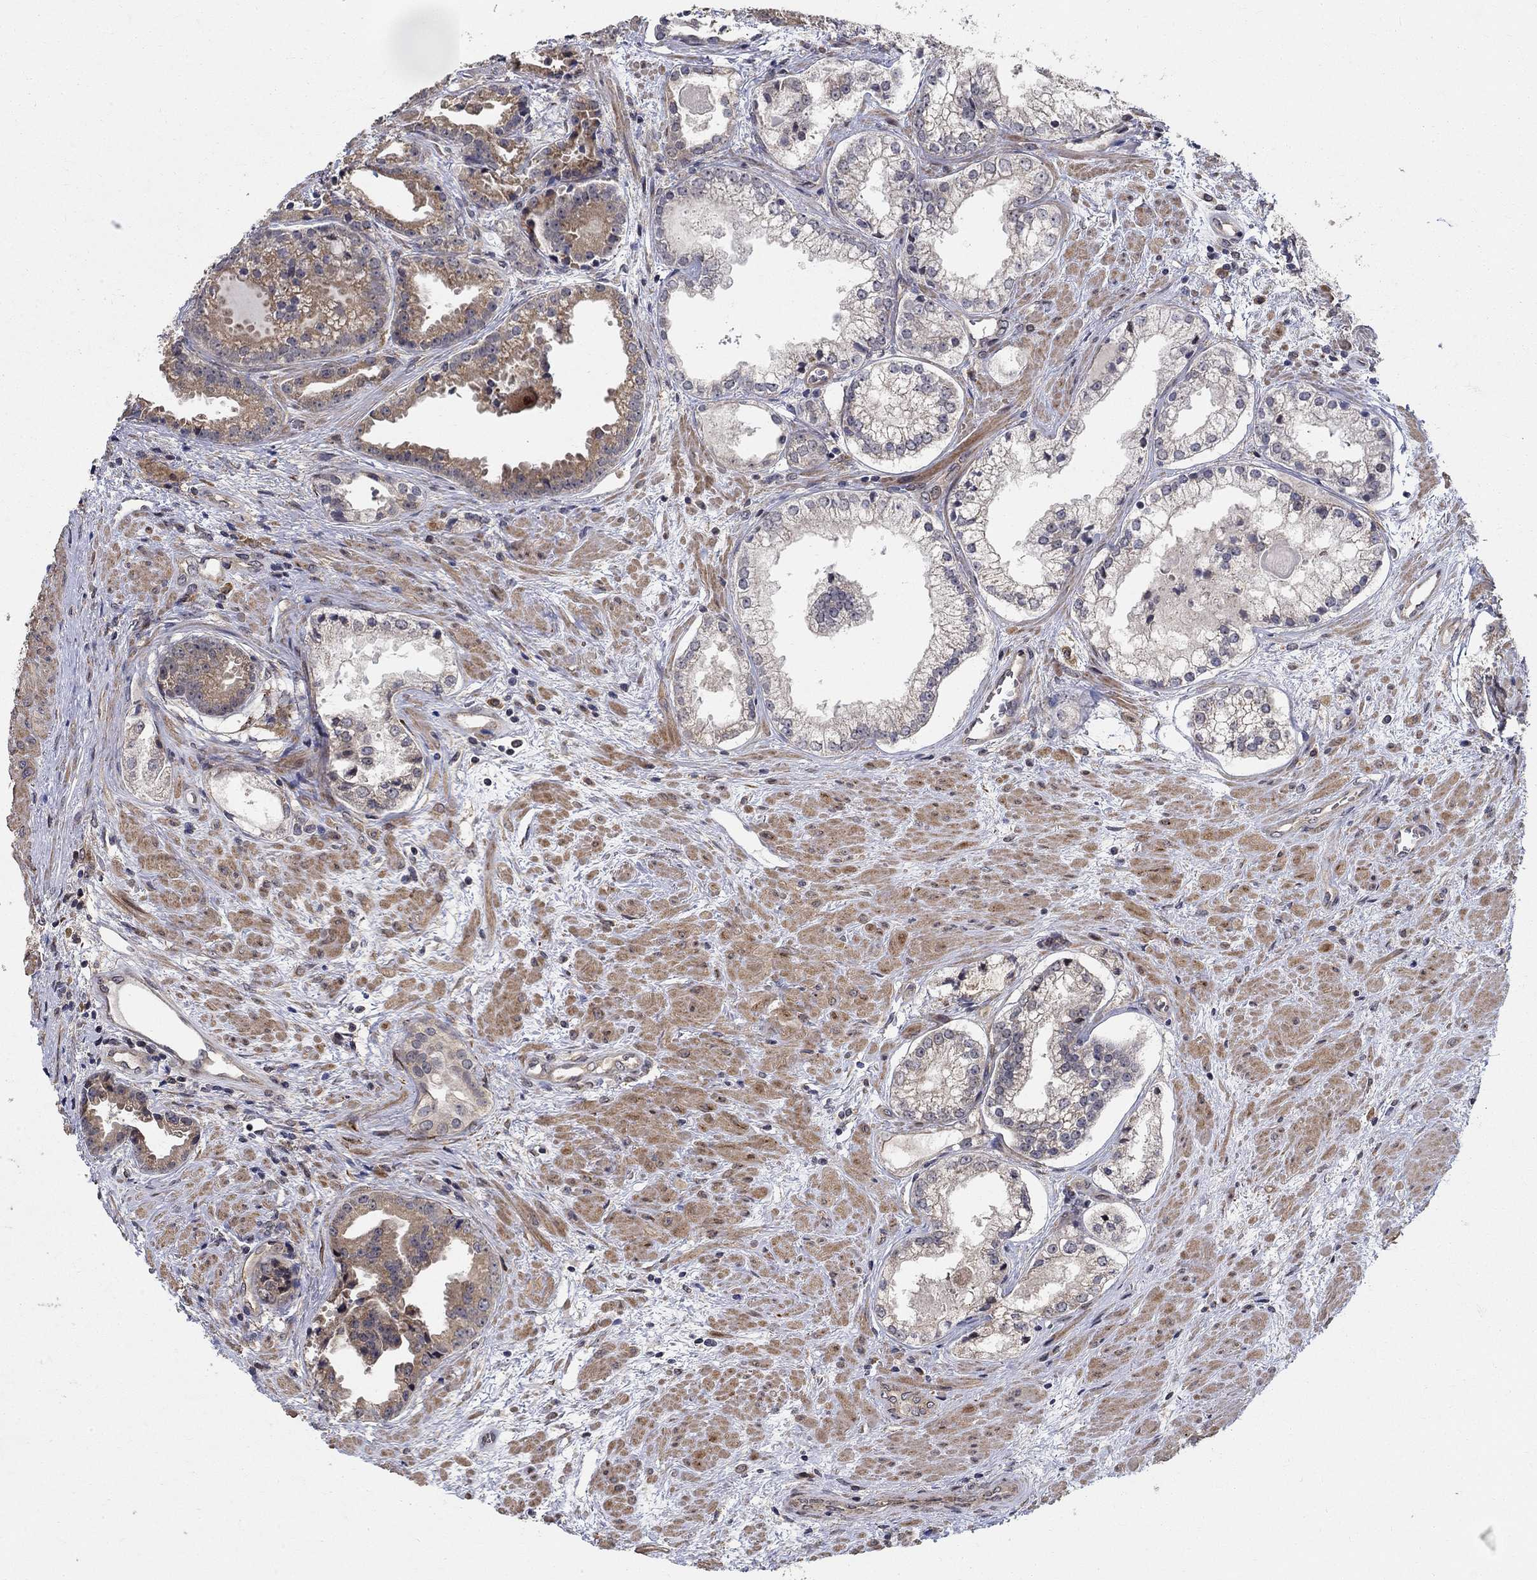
{"staining": {"intensity": "weak", "quantity": "25%-75%", "location": "cytoplasmic/membranous"}, "tissue": "prostate cancer", "cell_type": "Tumor cells", "image_type": "cancer", "snomed": [{"axis": "morphology", "description": "Adenocarcinoma, NOS"}, {"axis": "morphology", "description": "Adenocarcinoma, High grade"}, {"axis": "topography", "description": "Prostate"}], "caption": "The immunohistochemical stain labels weak cytoplasmic/membranous staining in tumor cells of prostate cancer (adenocarcinoma (high-grade)) tissue.", "gene": "ZNF594", "patient": {"sex": "male", "age": 64}}